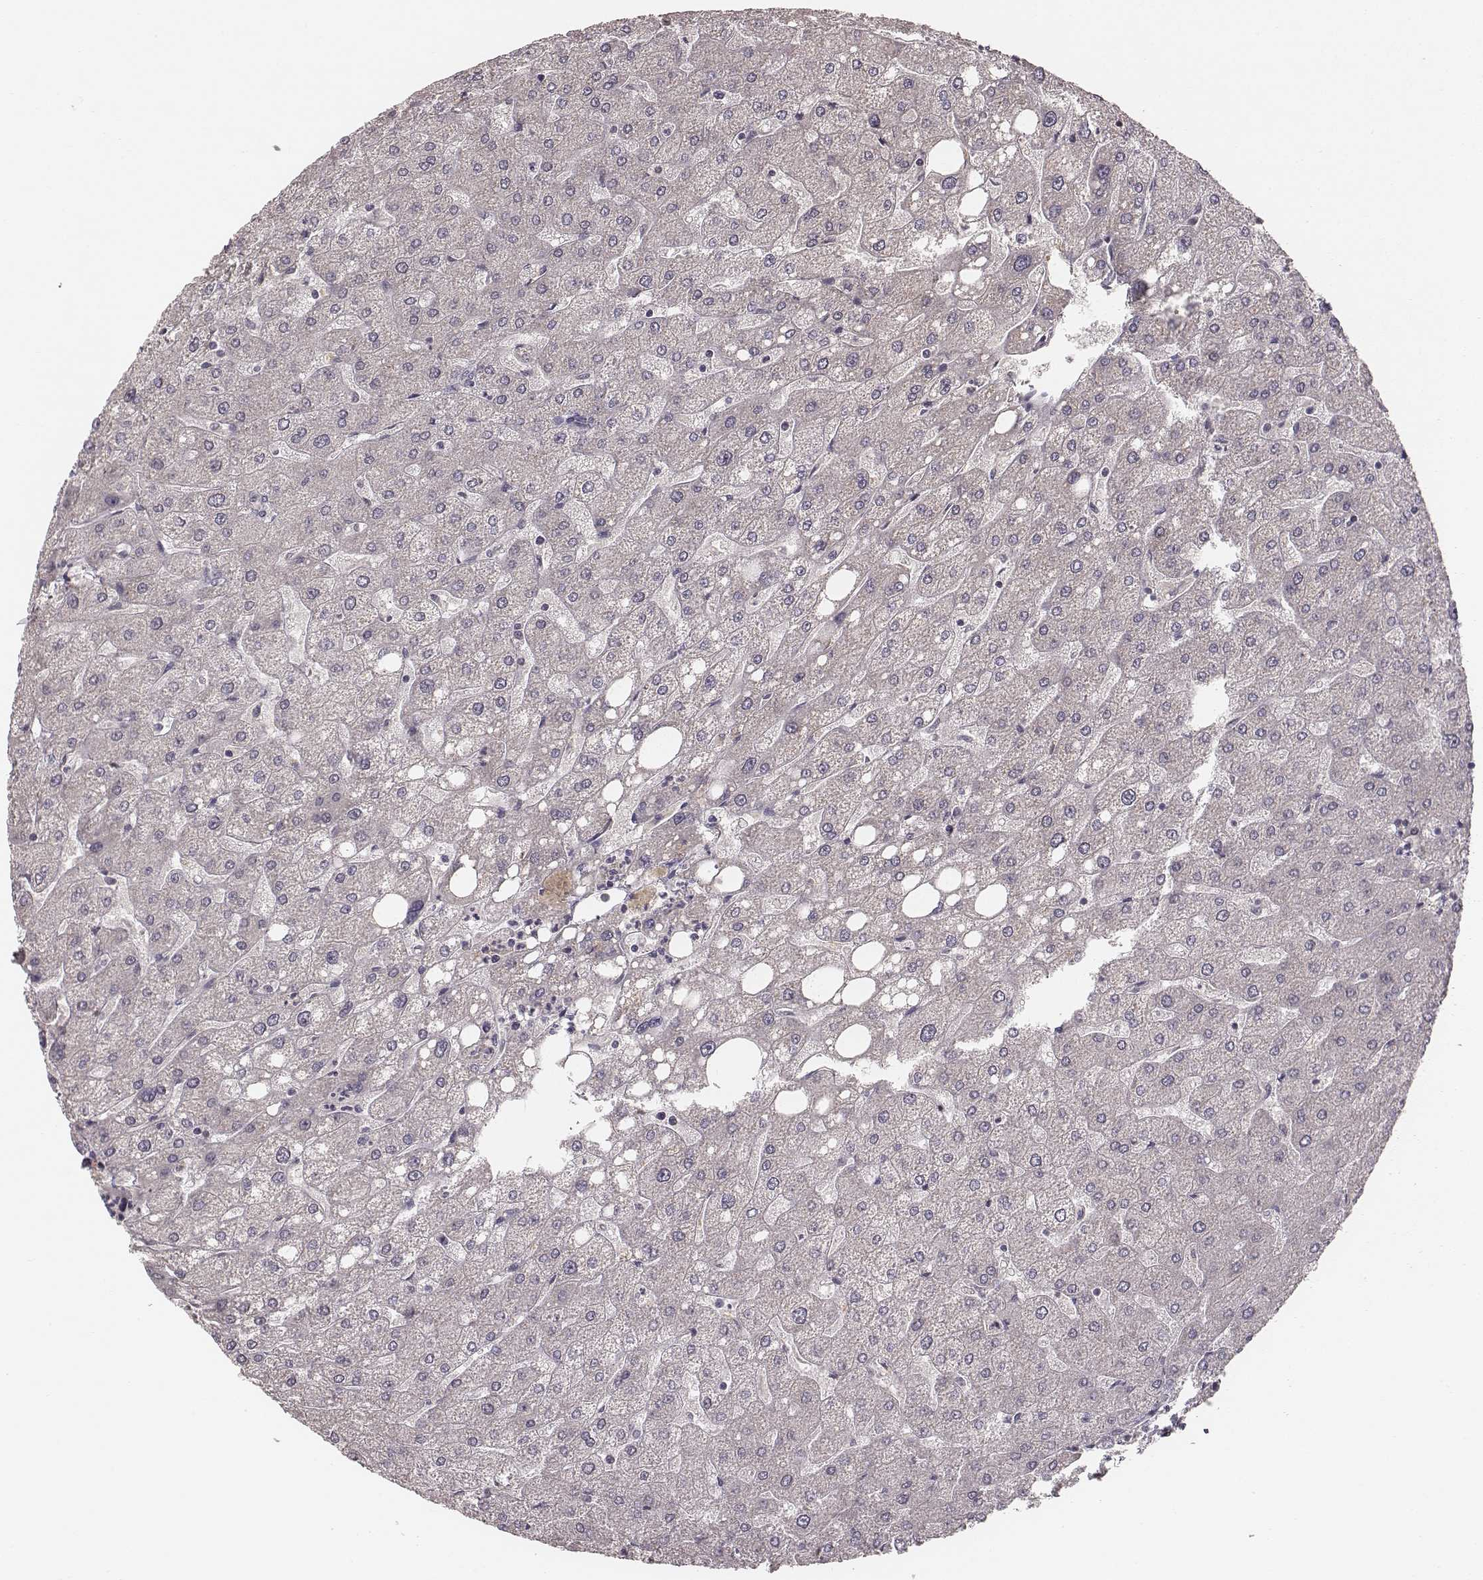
{"staining": {"intensity": "negative", "quantity": "none", "location": "none"}, "tissue": "liver", "cell_type": "Cholangiocytes", "image_type": "normal", "snomed": [{"axis": "morphology", "description": "Normal tissue, NOS"}, {"axis": "topography", "description": "Liver"}], "caption": "The image displays no significant expression in cholangiocytes of liver. (DAB immunohistochemistry (IHC) visualized using brightfield microscopy, high magnification).", "gene": "LY6K", "patient": {"sex": "male", "age": 67}}